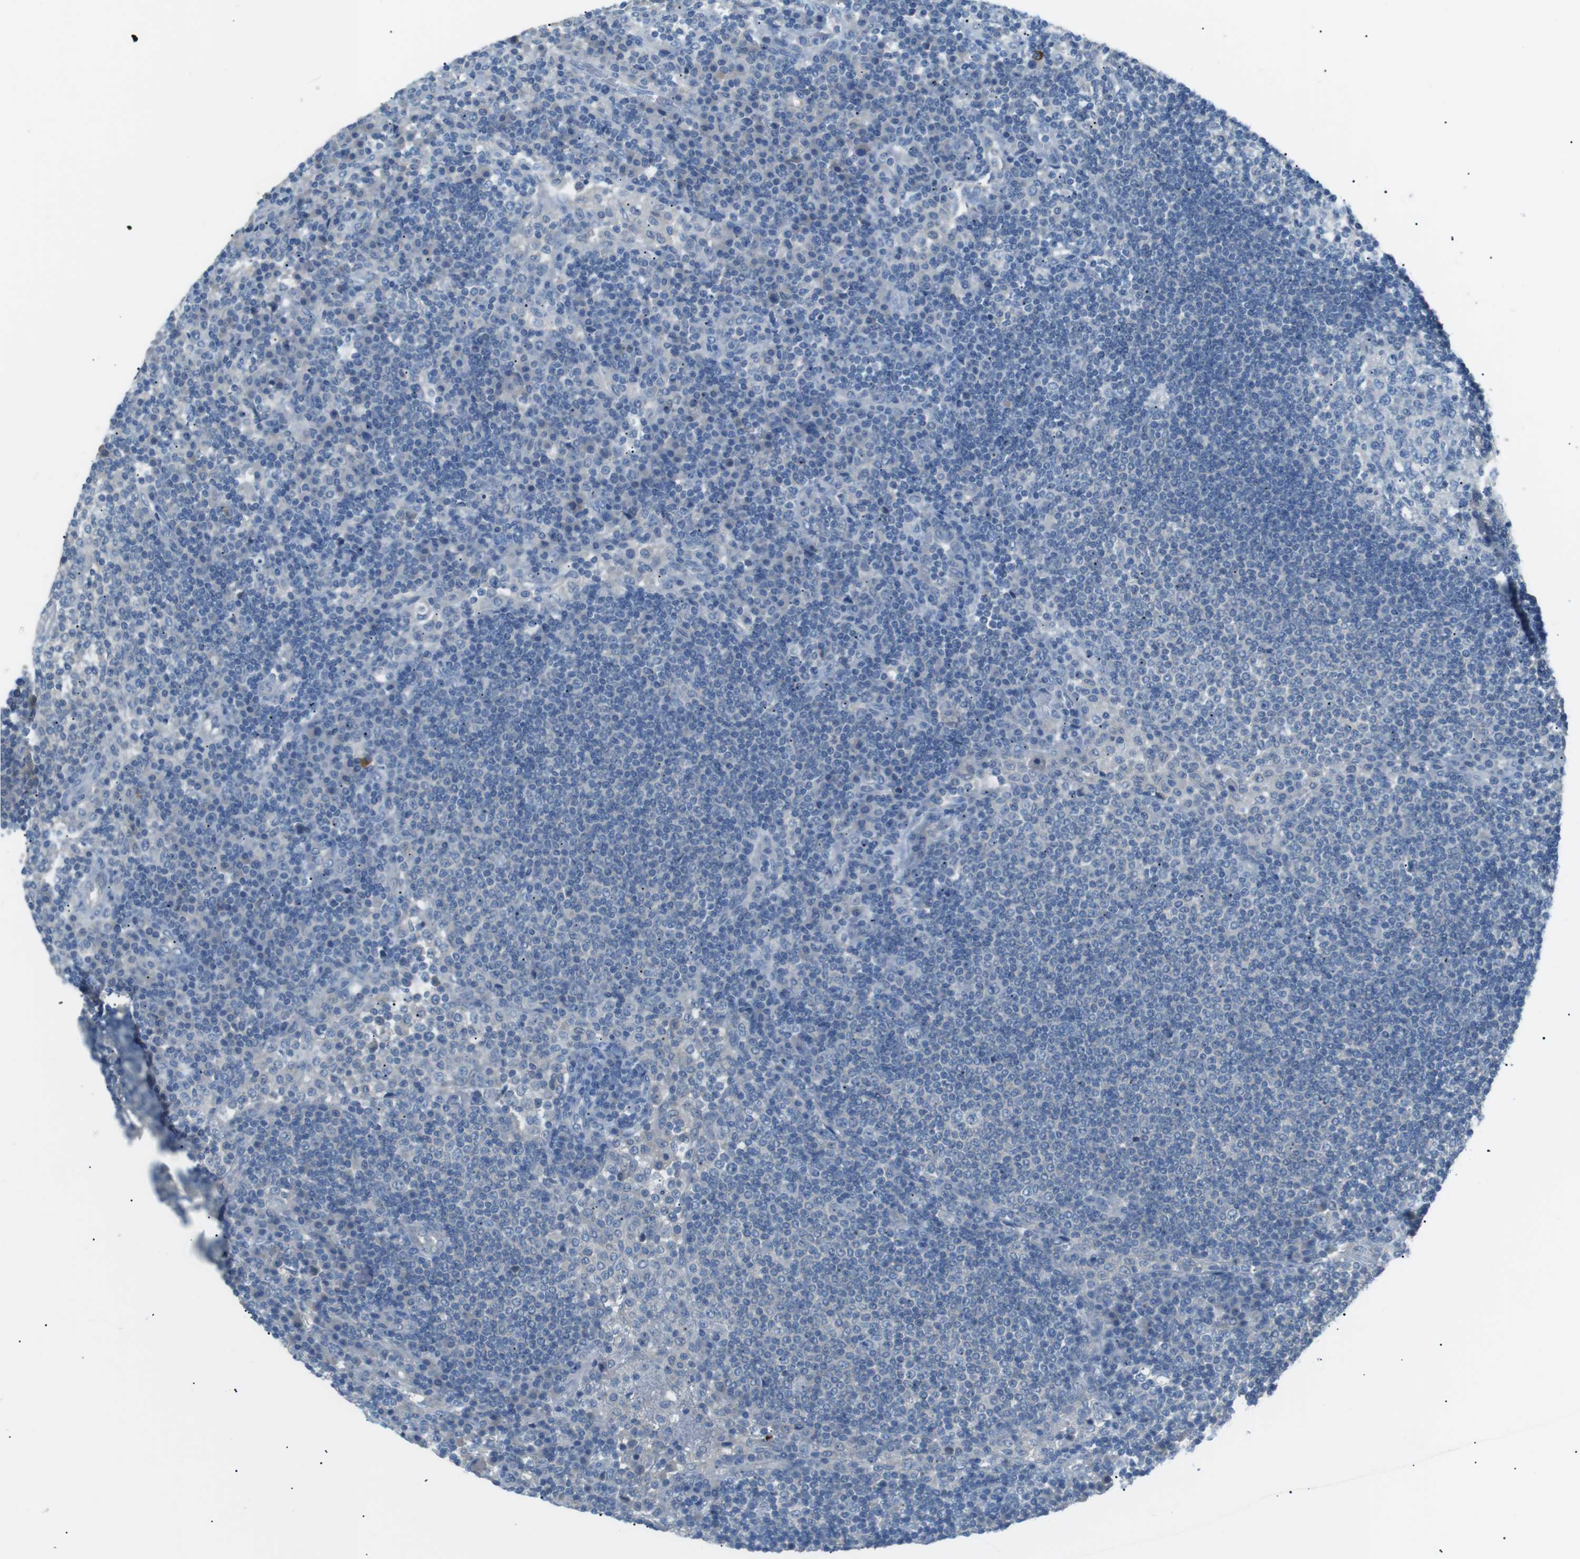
{"staining": {"intensity": "negative", "quantity": "none", "location": "none"}, "tissue": "lymph node", "cell_type": "Germinal center cells", "image_type": "normal", "snomed": [{"axis": "morphology", "description": "Normal tissue, NOS"}, {"axis": "topography", "description": "Lymph node"}], "caption": "High power microscopy micrograph of an immunohistochemistry (IHC) photomicrograph of benign lymph node, revealing no significant positivity in germinal center cells.", "gene": "CDH26", "patient": {"sex": "female", "age": 53}}